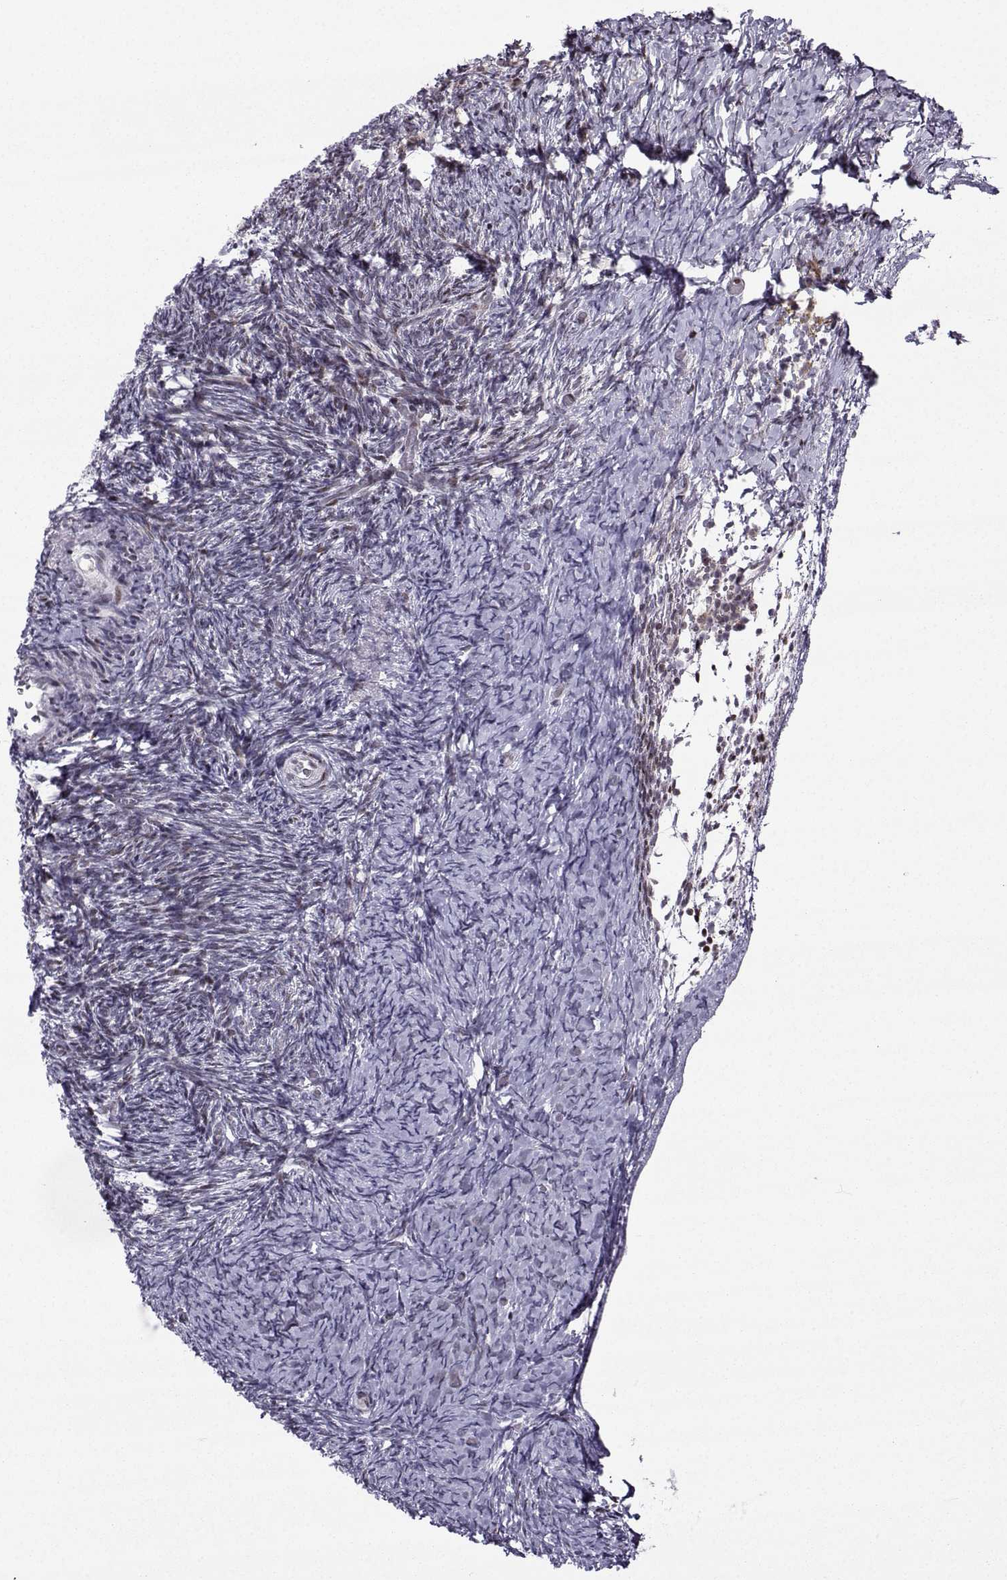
{"staining": {"intensity": "negative", "quantity": "none", "location": "none"}, "tissue": "ovary", "cell_type": "Follicle cells", "image_type": "normal", "snomed": [{"axis": "morphology", "description": "Normal tissue, NOS"}, {"axis": "topography", "description": "Ovary"}], "caption": "Image shows no significant protein positivity in follicle cells of normal ovary. (Brightfield microscopy of DAB immunohistochemistry at high magnification).", "gene": "ZNF19", "patient": {"sex": "female", "age": 39}}